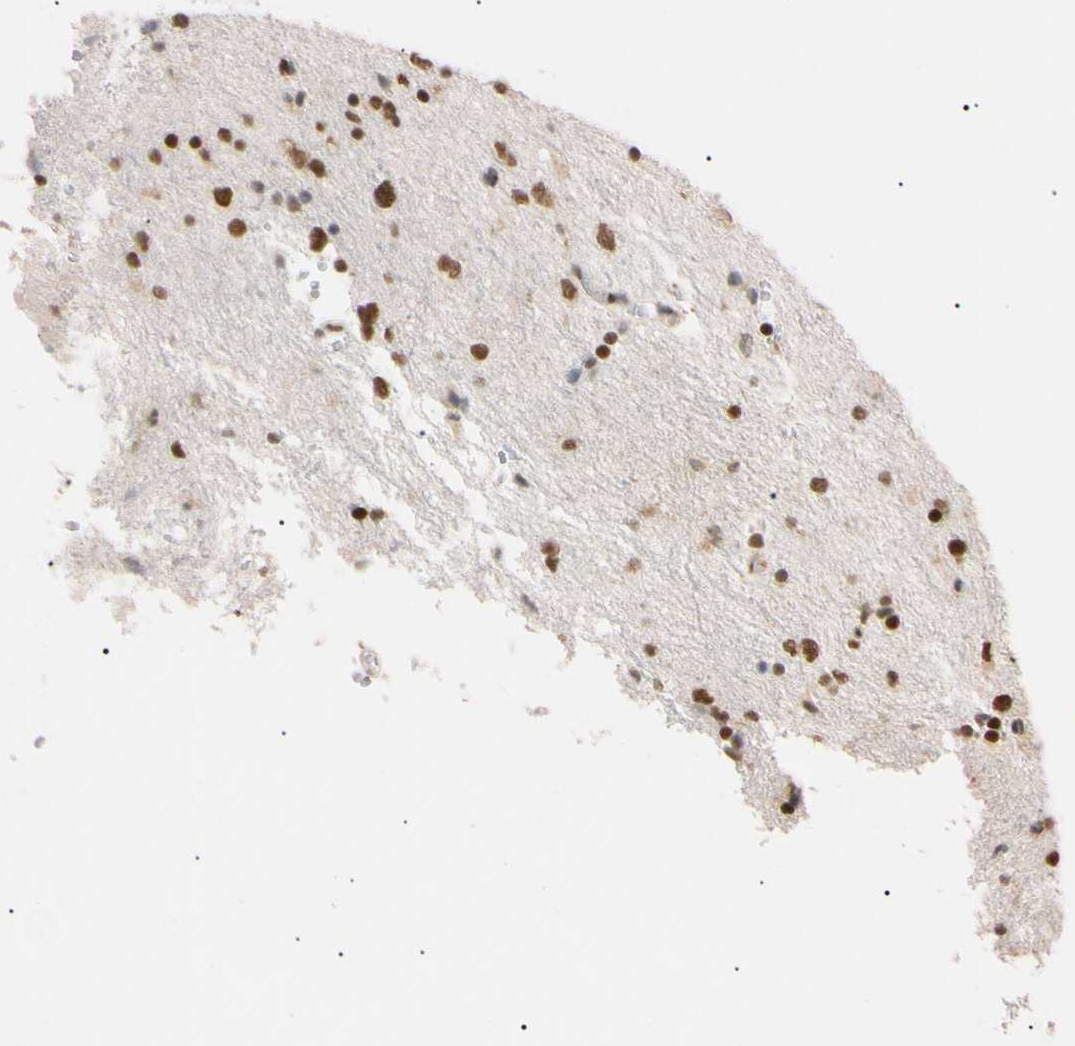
{"staining": {"intensity": "strong", "quantity": ">75%", "location": "nuclear"}, "tissue": "glioma", "cell_type": "Tumor cells", "image_type": "cancer", "snomed": [{"axis": "morphology", "description": "Glioma, malignant, Low grade"}, {"axis": "topography", "description": "Brain"}], "caption": "There is high levels of strong nuclear expression in tumor cells of malignant low-grade glioma, as demonstrated by immunohistochemical staining (brown color).", "gene": "ZNF134", "patient": {"sex": "female", "age": 37}}